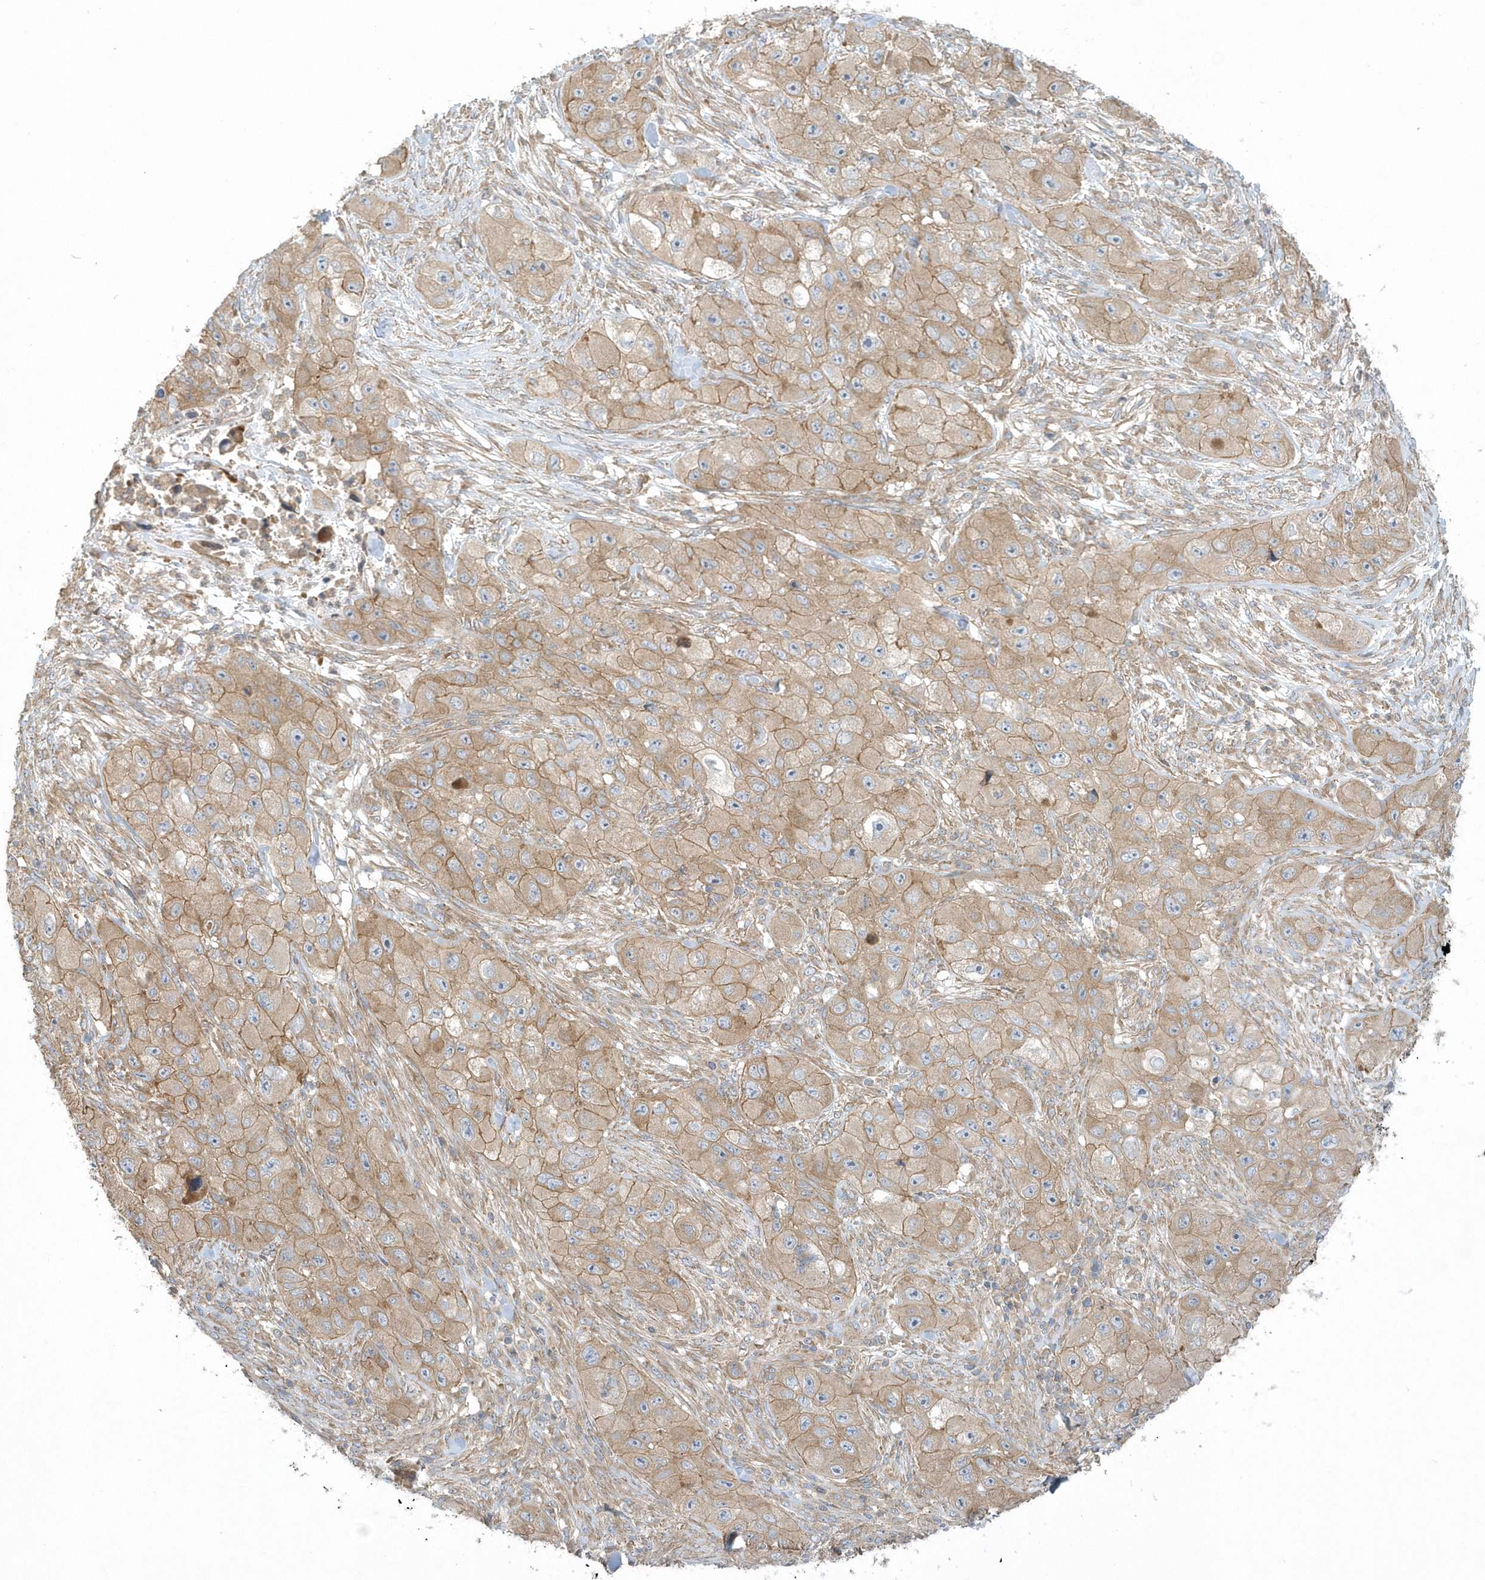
{"staining": {"intensity": "moderate", "quantity": ">75%", "location": "cytoplasmic/membranous"}, "tissue": "skin cancer", "cell_type": "Tumor cells", "image_type": "cancer", "snomed": [{"axis": "morphology", "description": "Squamous cell carcinoma, NOS"}, {"axis": "topography", "description": "Skin"}, {"axis": "topography", "description": "Subcutis"}], "caption": "Squamous cell carcinoma (skin) stained with DAB (3,3'-diaminobenzidine) immunohistochemistry (IHC) reveals medium levels of moderate cytoplasmic/membranous expression in about >75% of tumor cells. (Brightfield microscopy of DAB IHC at high magnification).", "gene": "CNOT10", "patient": {"sex": "male", "age": 73}}